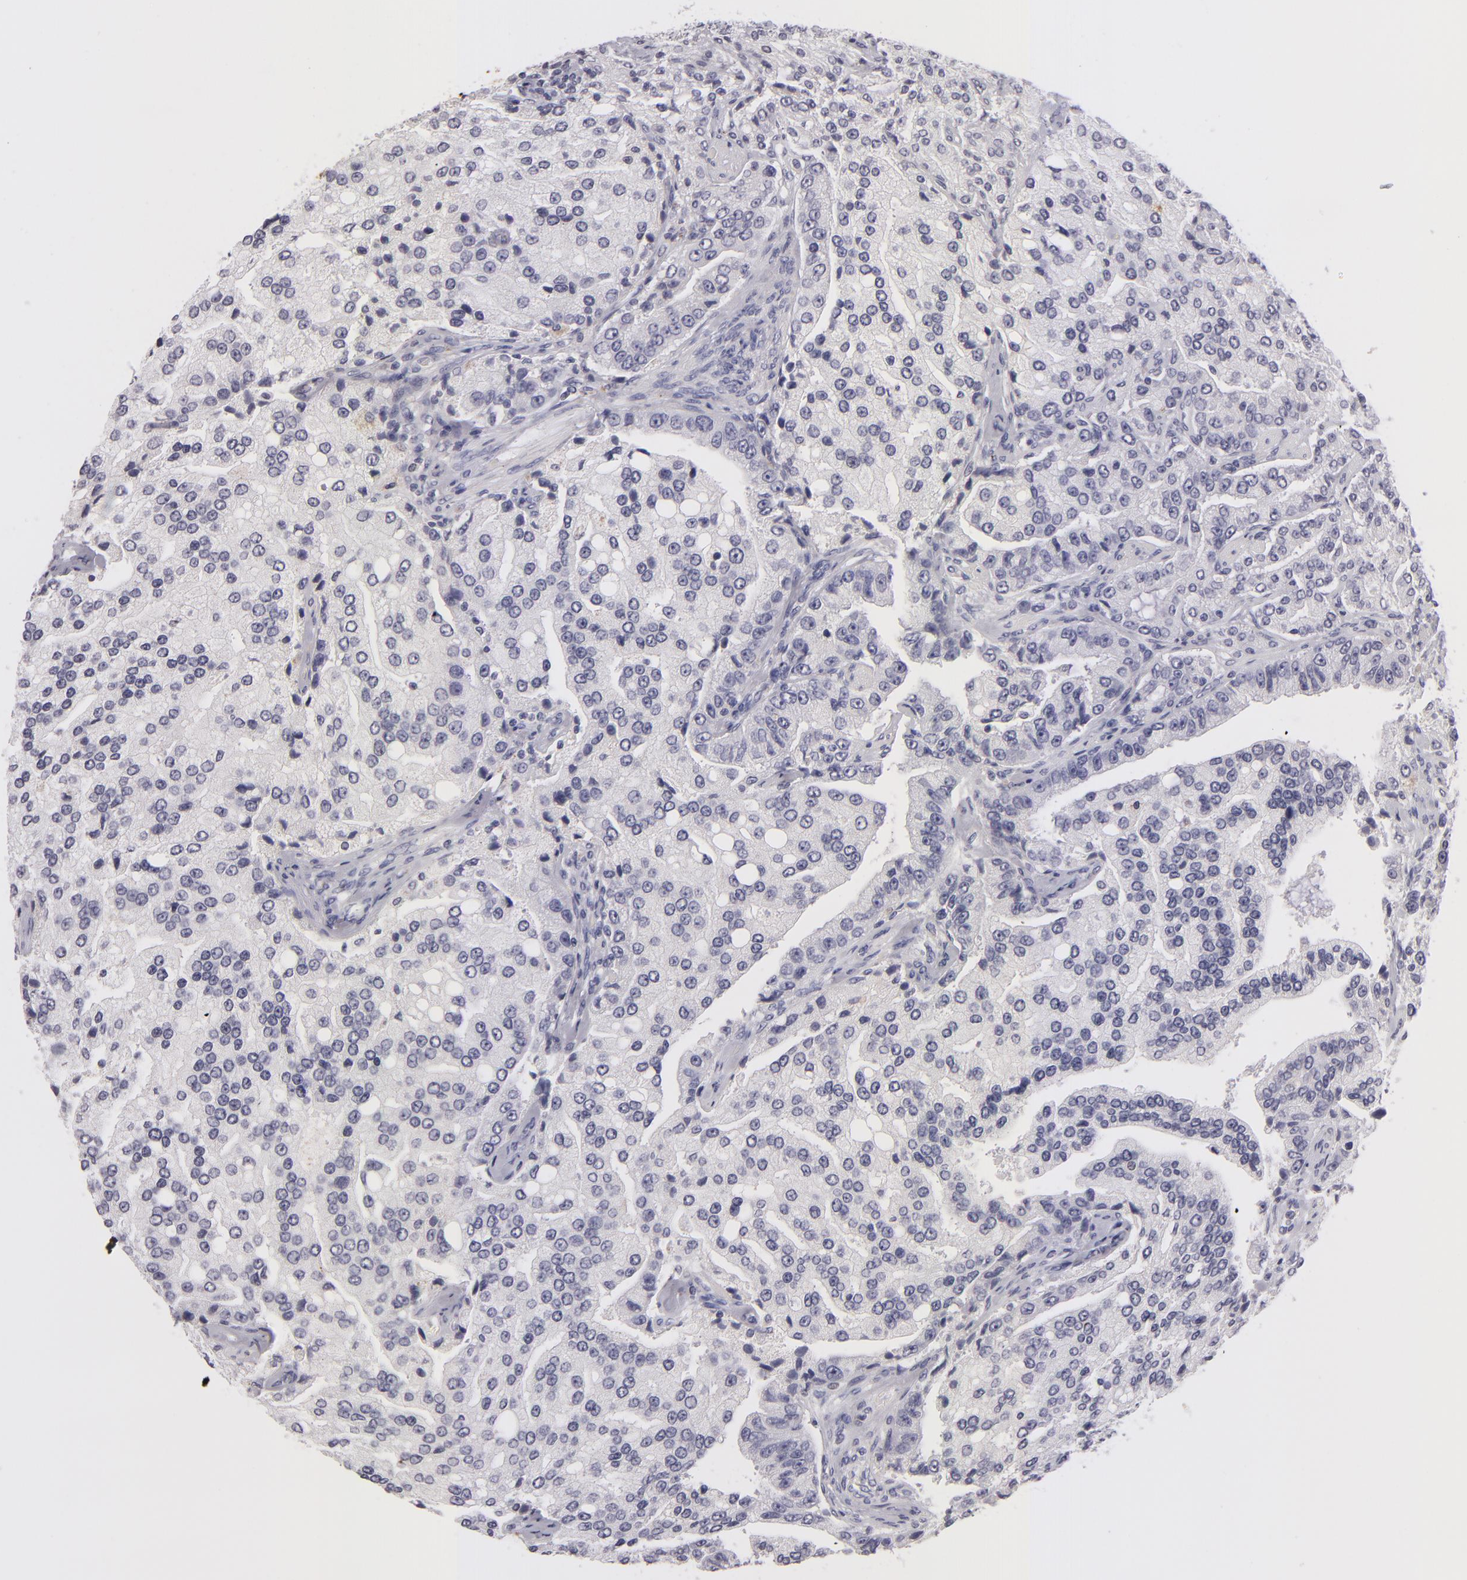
{"staining": {"intensity": "negative", "quantity": "none", "location": "none"}, "tissue": "prostate cancer", "cell_type": "Tumor cells", "image_type": "cancer", "snomed": [{"axis": "morphology", "description": "Adenocarcinoma, Medium grade"}, {"axis": "topography", "description": "Prostate"}], "caption": "The IHC photomicrograph has no significant positivity in tumor cells of prostate medium-grade adenocarcinoma tissue.", "gene": "TNNC1", "patient": {"sex": "male", "age": 72}}